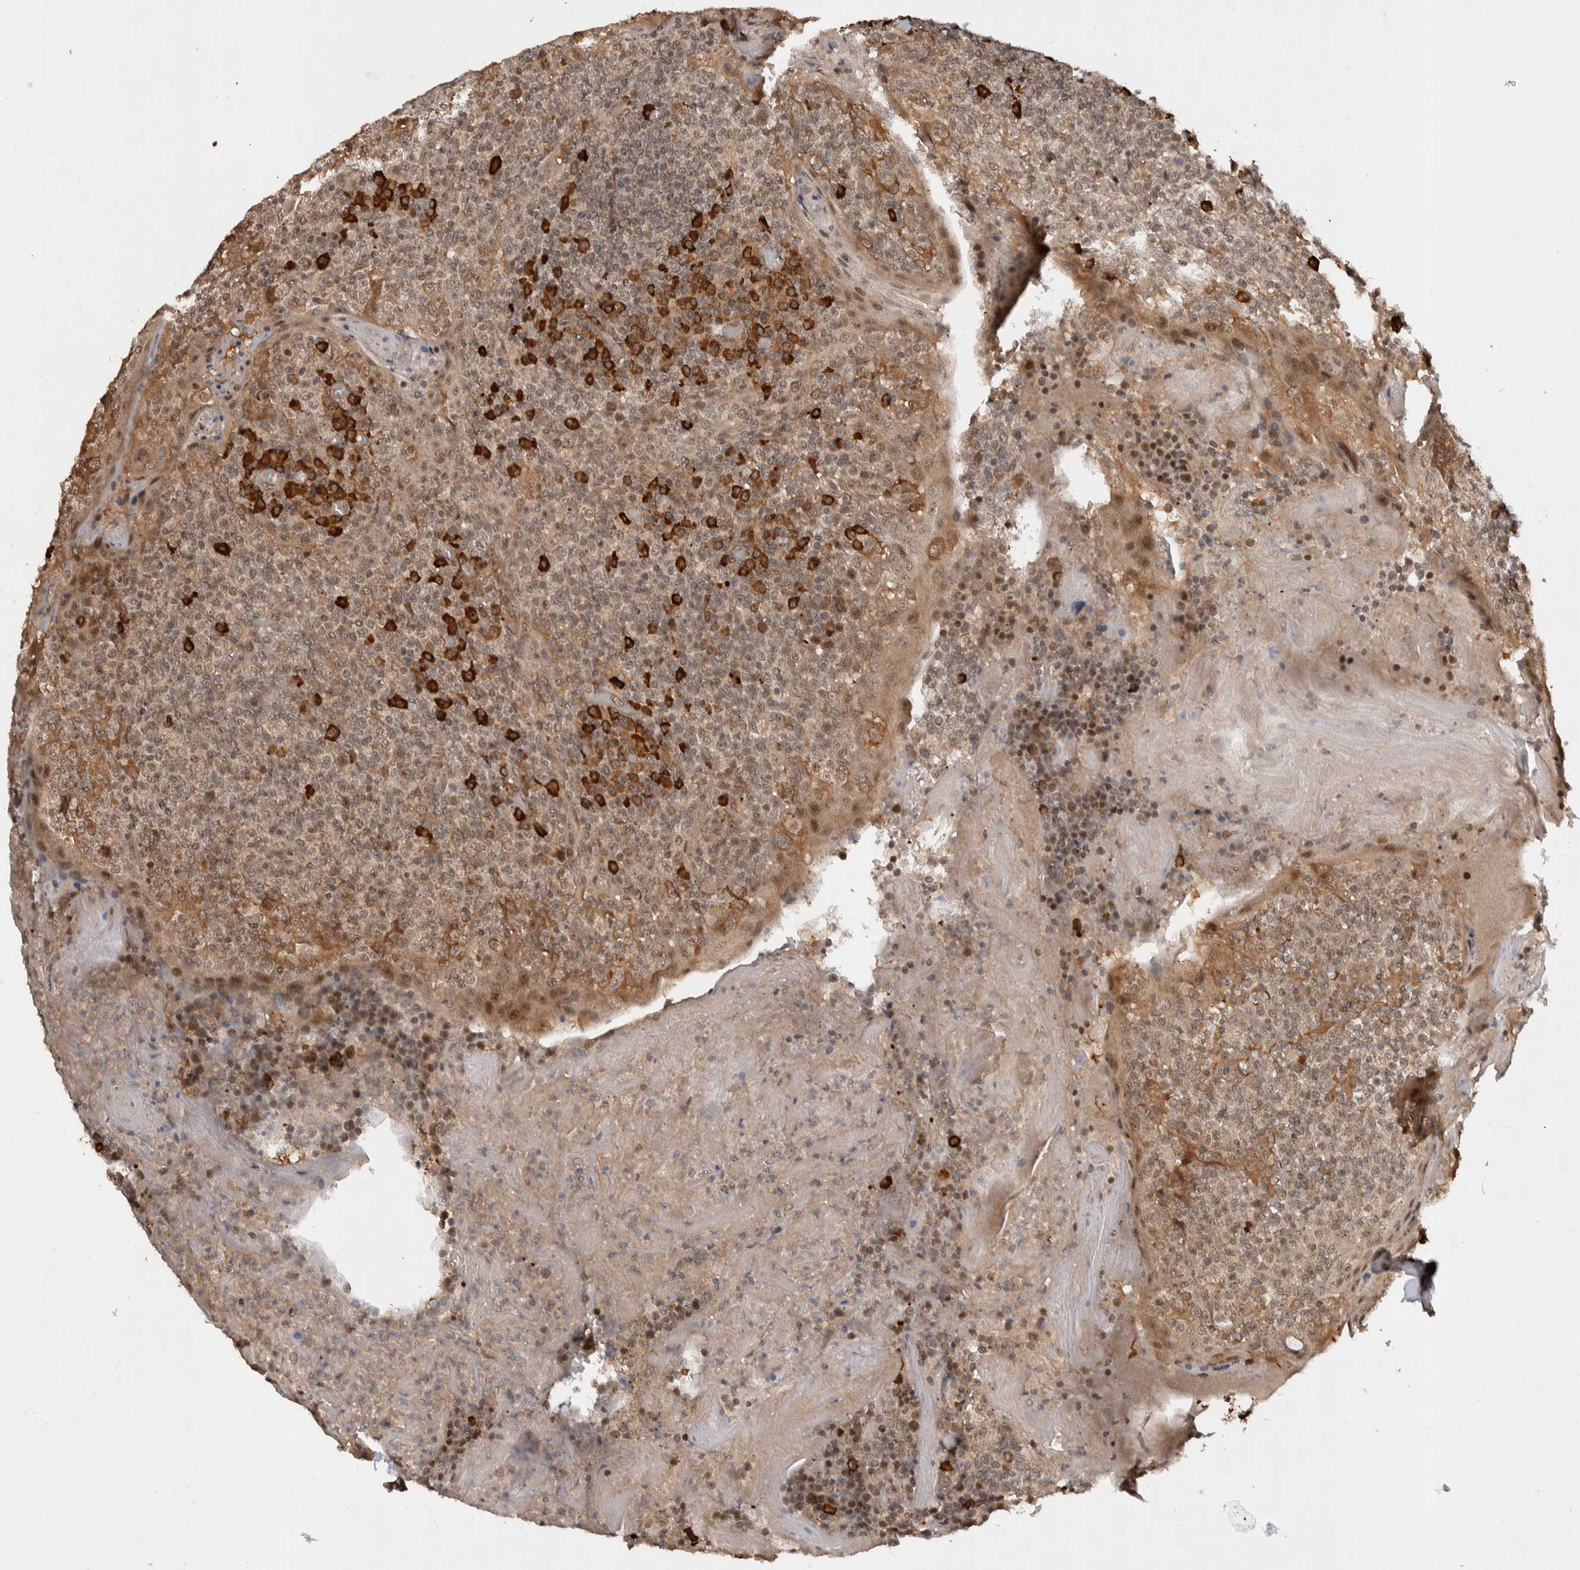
{"staining": {"intensity": "moderate", "quantity": ">75%", "location": "cytoplasmic/membranous,nuclear"}, "tissue": "tonsil", "cell_type": "Germinal center cells", "image_type": "normal", "snomed": [{"axis": "morphology", "description": "Normal tissue, NOS"}, {"axis": "topography", "description": "Tonsil"}], "caption": "A photomicrograph of human tonsil stained for a protein reveals moderate cytoplasmic/membranous,nuclear brown staining in germinal center cells.", "gene": "TOR1B", "patient": {"sex": "female", "age": 19}}